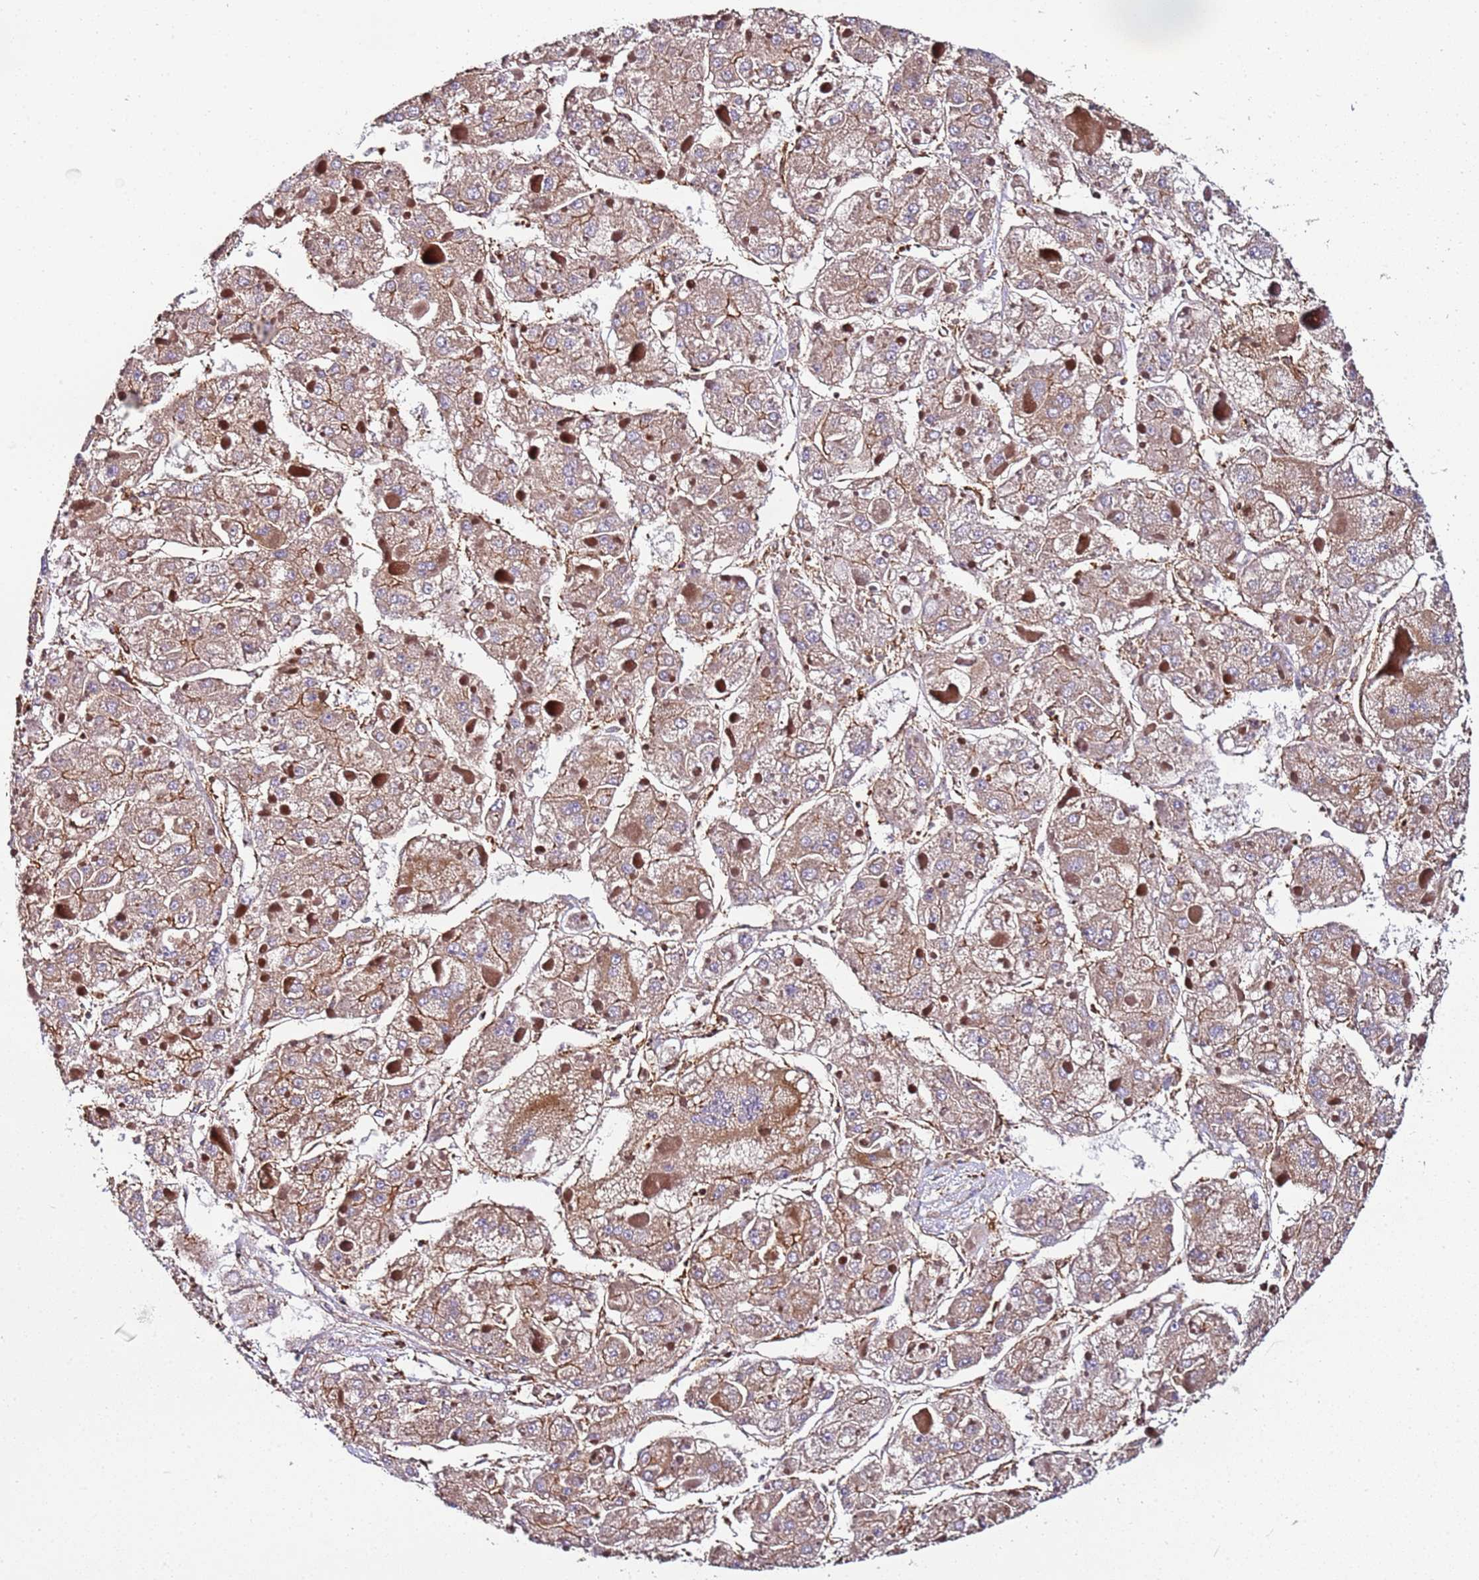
{"staining": {"intensity": "moderate", "quantity": ">75%", "location": "cytoplasmic/membranous"}, "tissue": "liver cancer", "cell_type": "Tumor cells", "image_type": "cancer", "snomed": [{"axis": "morphology", "description": "Carcinoma, Hepatocellular, NOS"}, {"axis": "topography", "description": "Liver"}], "caption": "Tumor cells reveal moderate cytoplasmic/membranous staining in approximately >75% of cells in hepatocellular carcinoma (liver). (Brightfield microscopy of DAB IHC at high magnification).", "gene": "CYP2U1", "patient": {"sex": "female", "age": 73}}